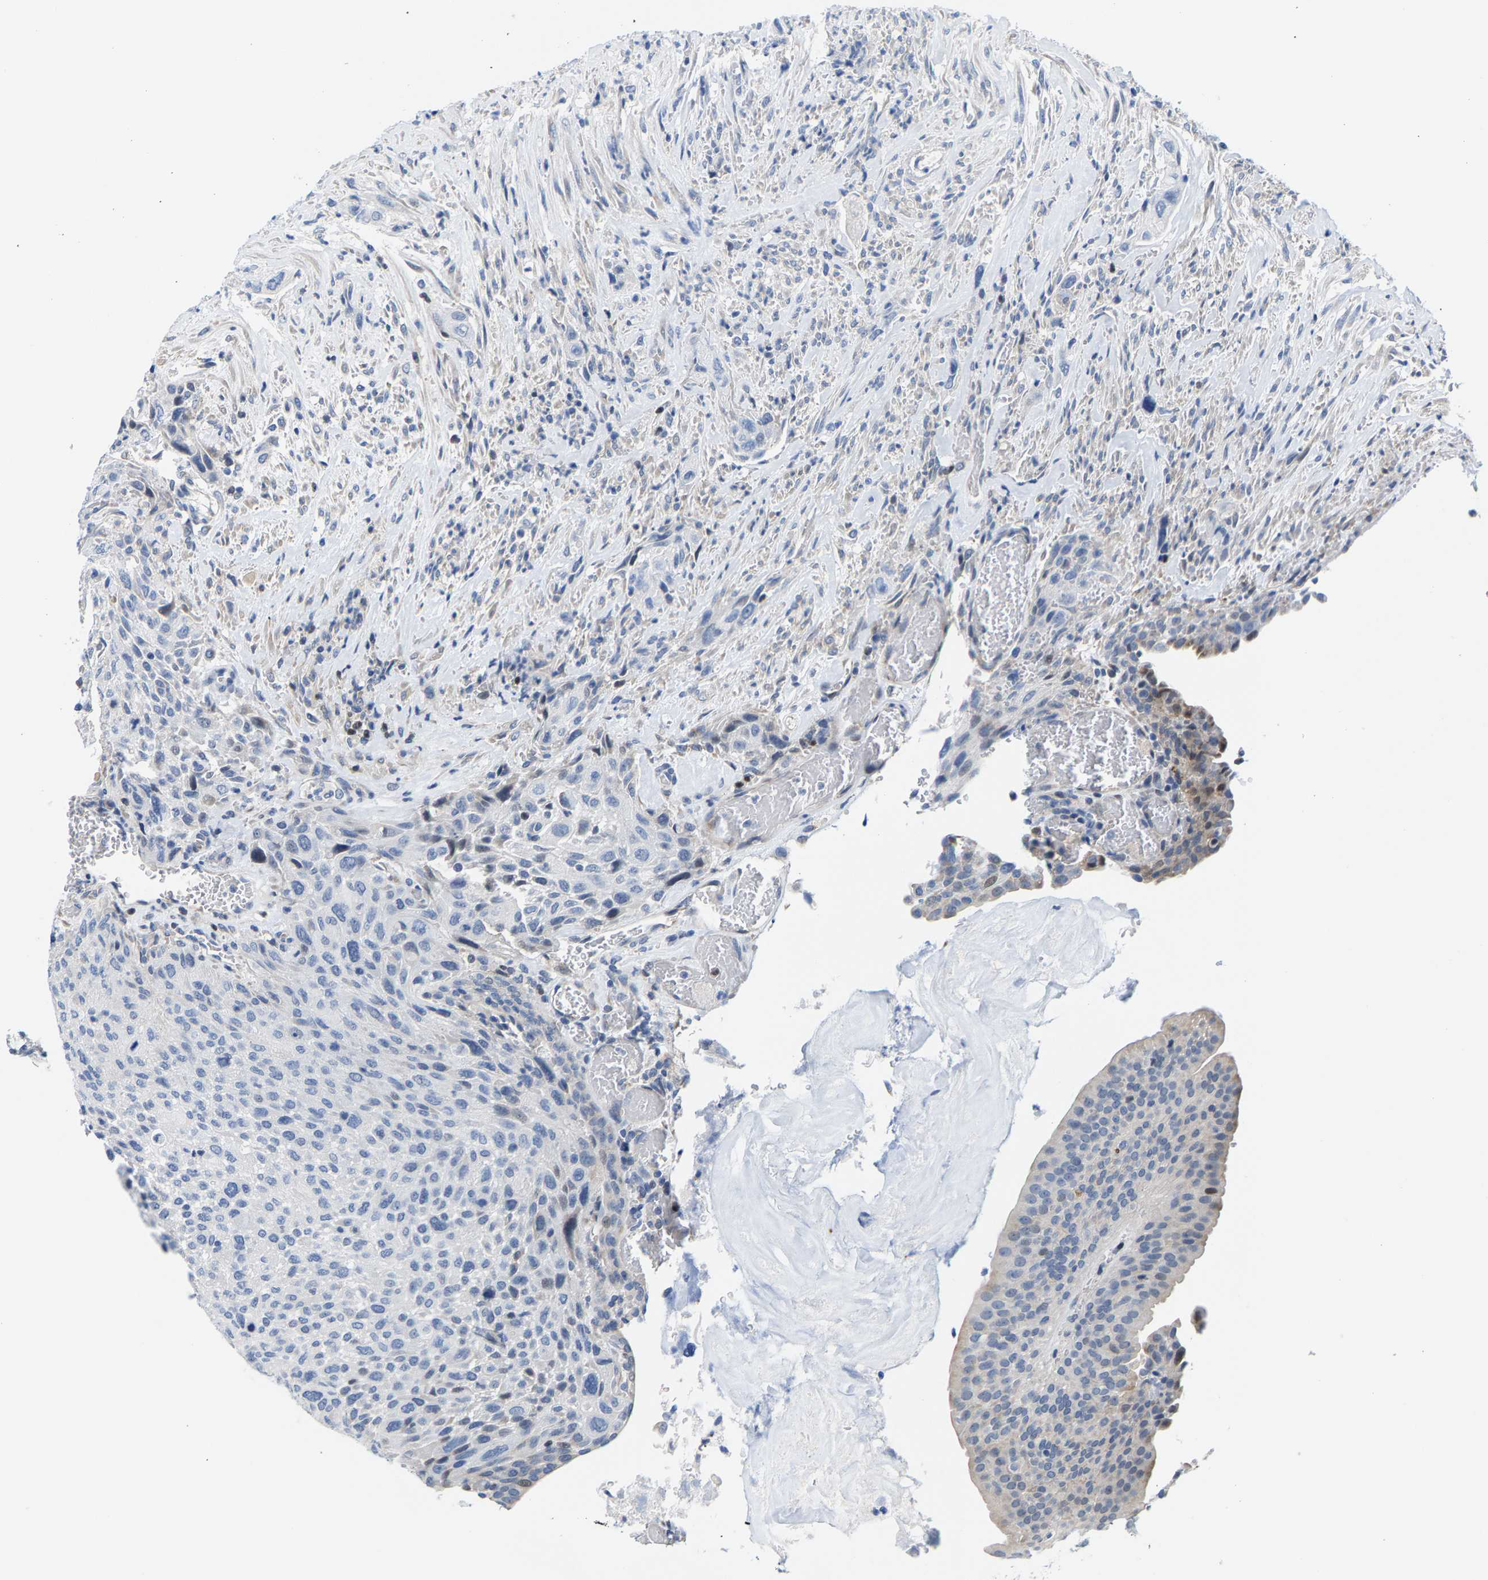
{"staining": {"intensity": "weak", "quantity": "<25%", "location": "cytoplasmic/membranous"}, "tissue": "urothelial cancer", "cell_type": "Tumor cells", "image_type": "cancer", "snomed": [{"axis": "morphology", "description": "Urothelial carcinoma, Low grade"}, {"axis": "morphology", "description": "Urothelial carcinoma, High grade"}, {"axis": "topography", "description": "Urinary bladder"}], "caption": "Protein analysis of urothelial cancer exhibits no significant positivity in tumor cells.", "gene": "KLHL1", "patient": {"sex": "male", "age": 35}}